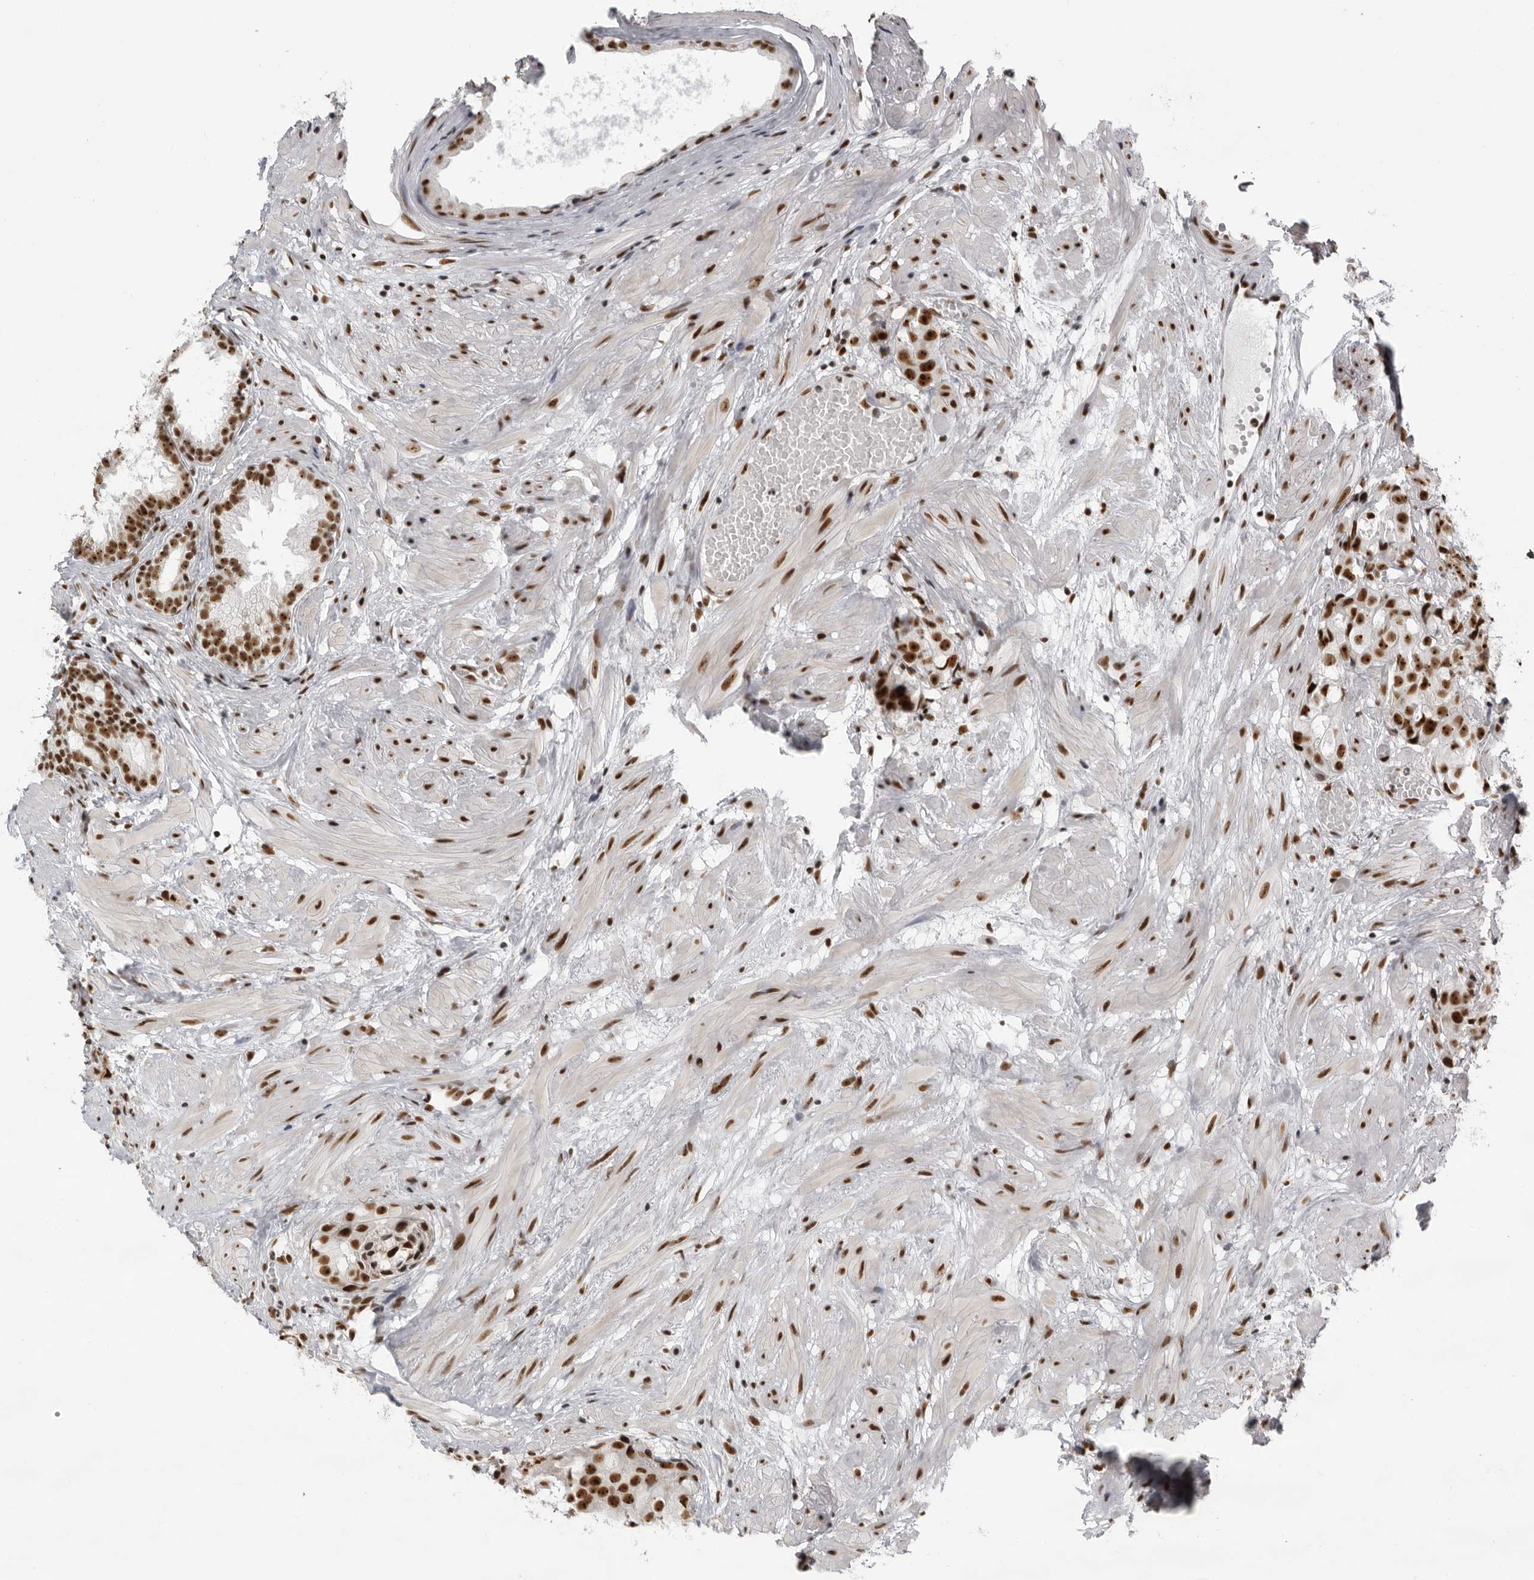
{"staining": {"intensity": "strong", "quantity": ">75%", "location": "nuclear"}, "tissue": "prostate cancer", "cell_type": "Tumor cells", "image_type": "cancer", "snomed": [{"axis": "morphology", "description": "Adenocarcinoma, Low grade"}, {"axis": "topography", "description": "Prostate"}], "caption": "Brown immunohistochemical staining in prostate cancer (adenocarcinoma (low-grade)) exhibits strong nuclear staining in approximately >75% of tumor cells.", "gene": "DHX9", "patient": {"sex": "male", "age": 88}}